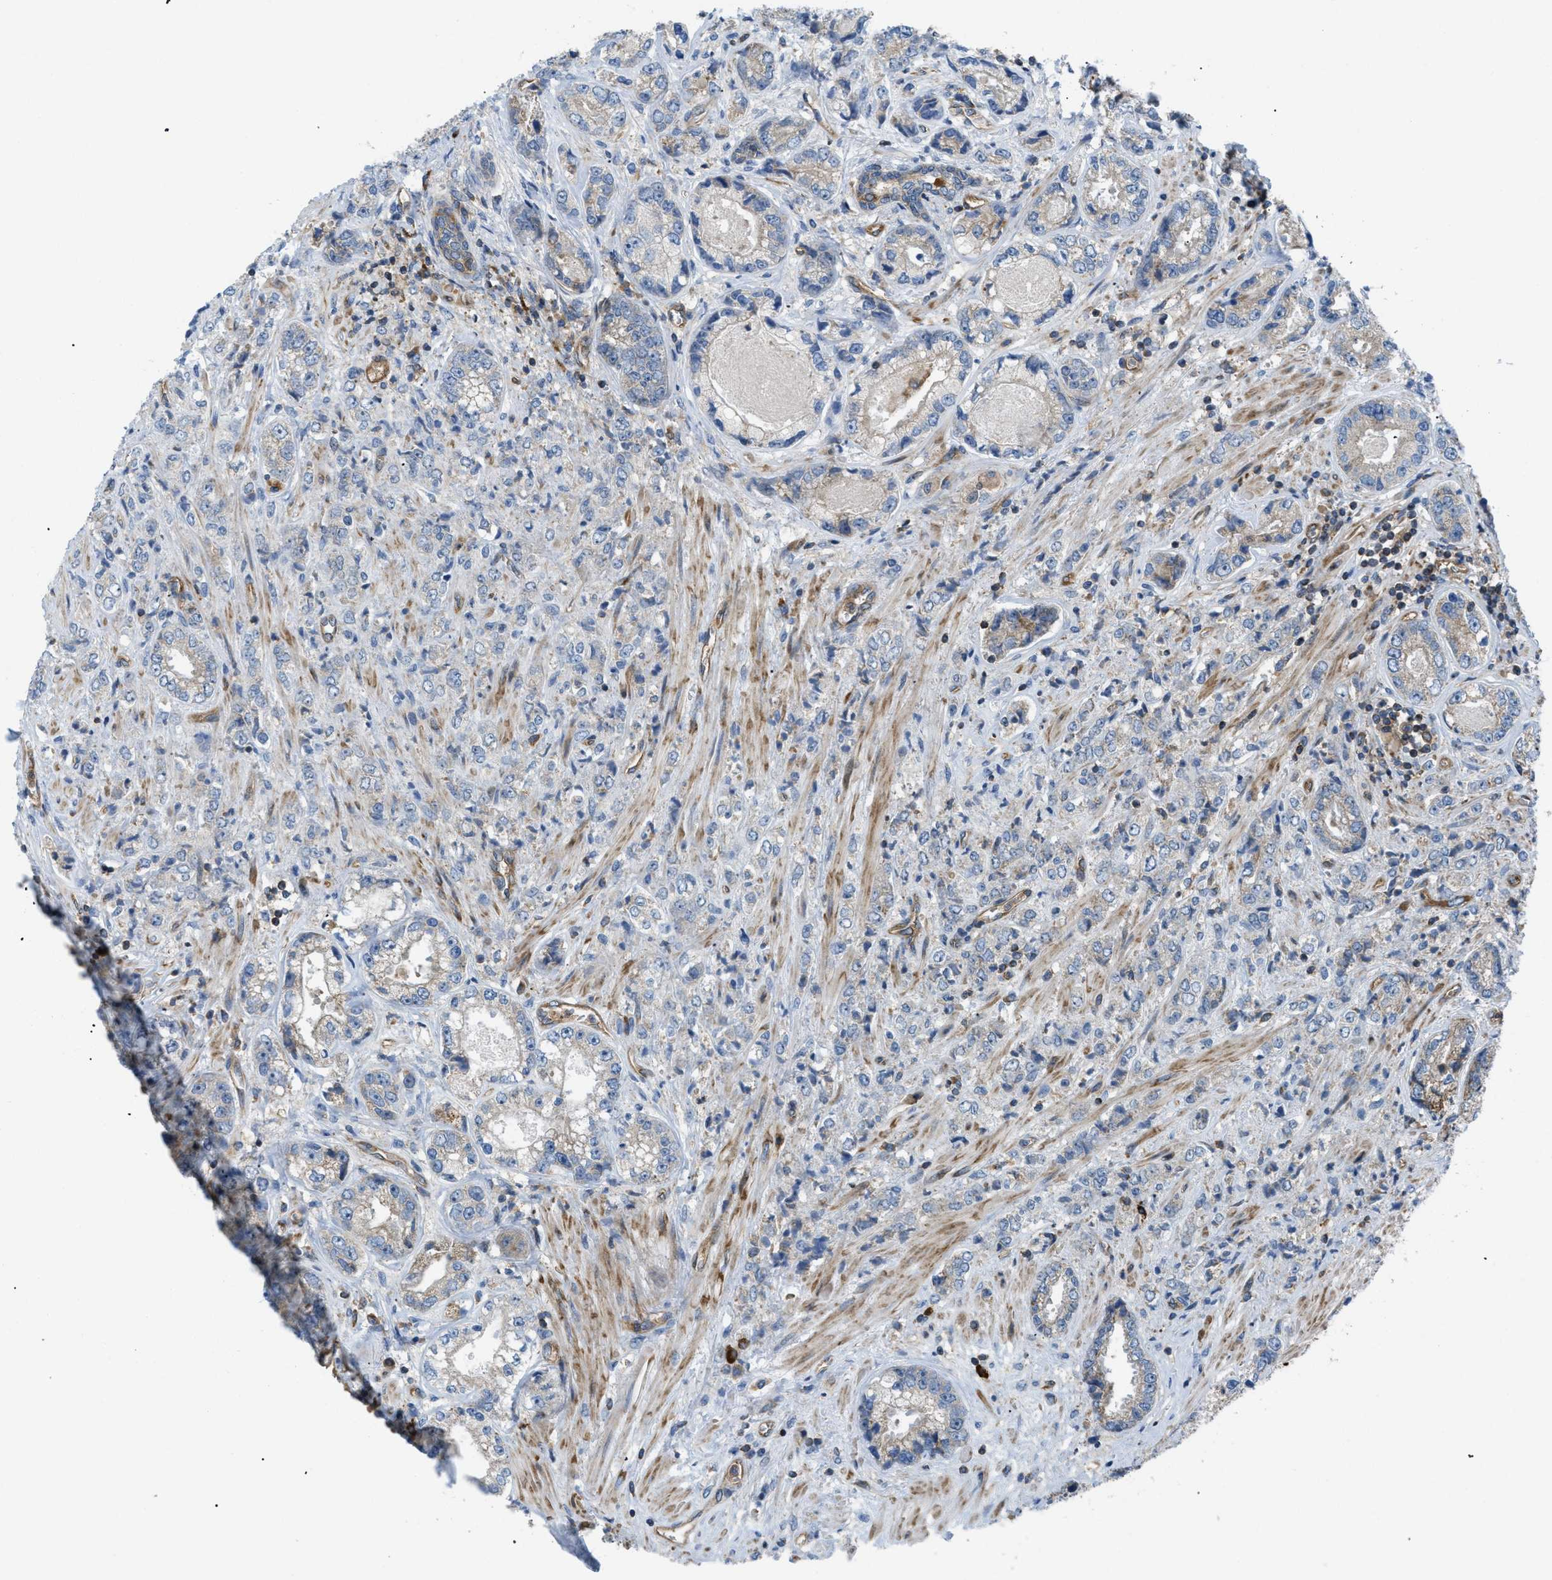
{"staining": {"intensity": "moderate", "quantity": "<25%", "location": "cytoplasmic/membranous"}, "tissue": "prostate cancer", "cell_type": "Tumor cells", "image_type": "cancer", "snomed": [{"axis": "morphology", "description": "Adenocarcinoma, High grade"}, {"axis": "topography", "description": "Prostate"}], "caption": "This photomicrograph displays IHC staining of human prostate cancer (adenocarcinoma (high-grade)), with low moderate cytoplasmic/membranous positivity in about <25% of tumor cells.", "gene": "ATP2A3", "patient": {"sex": "male", "age": 61}}